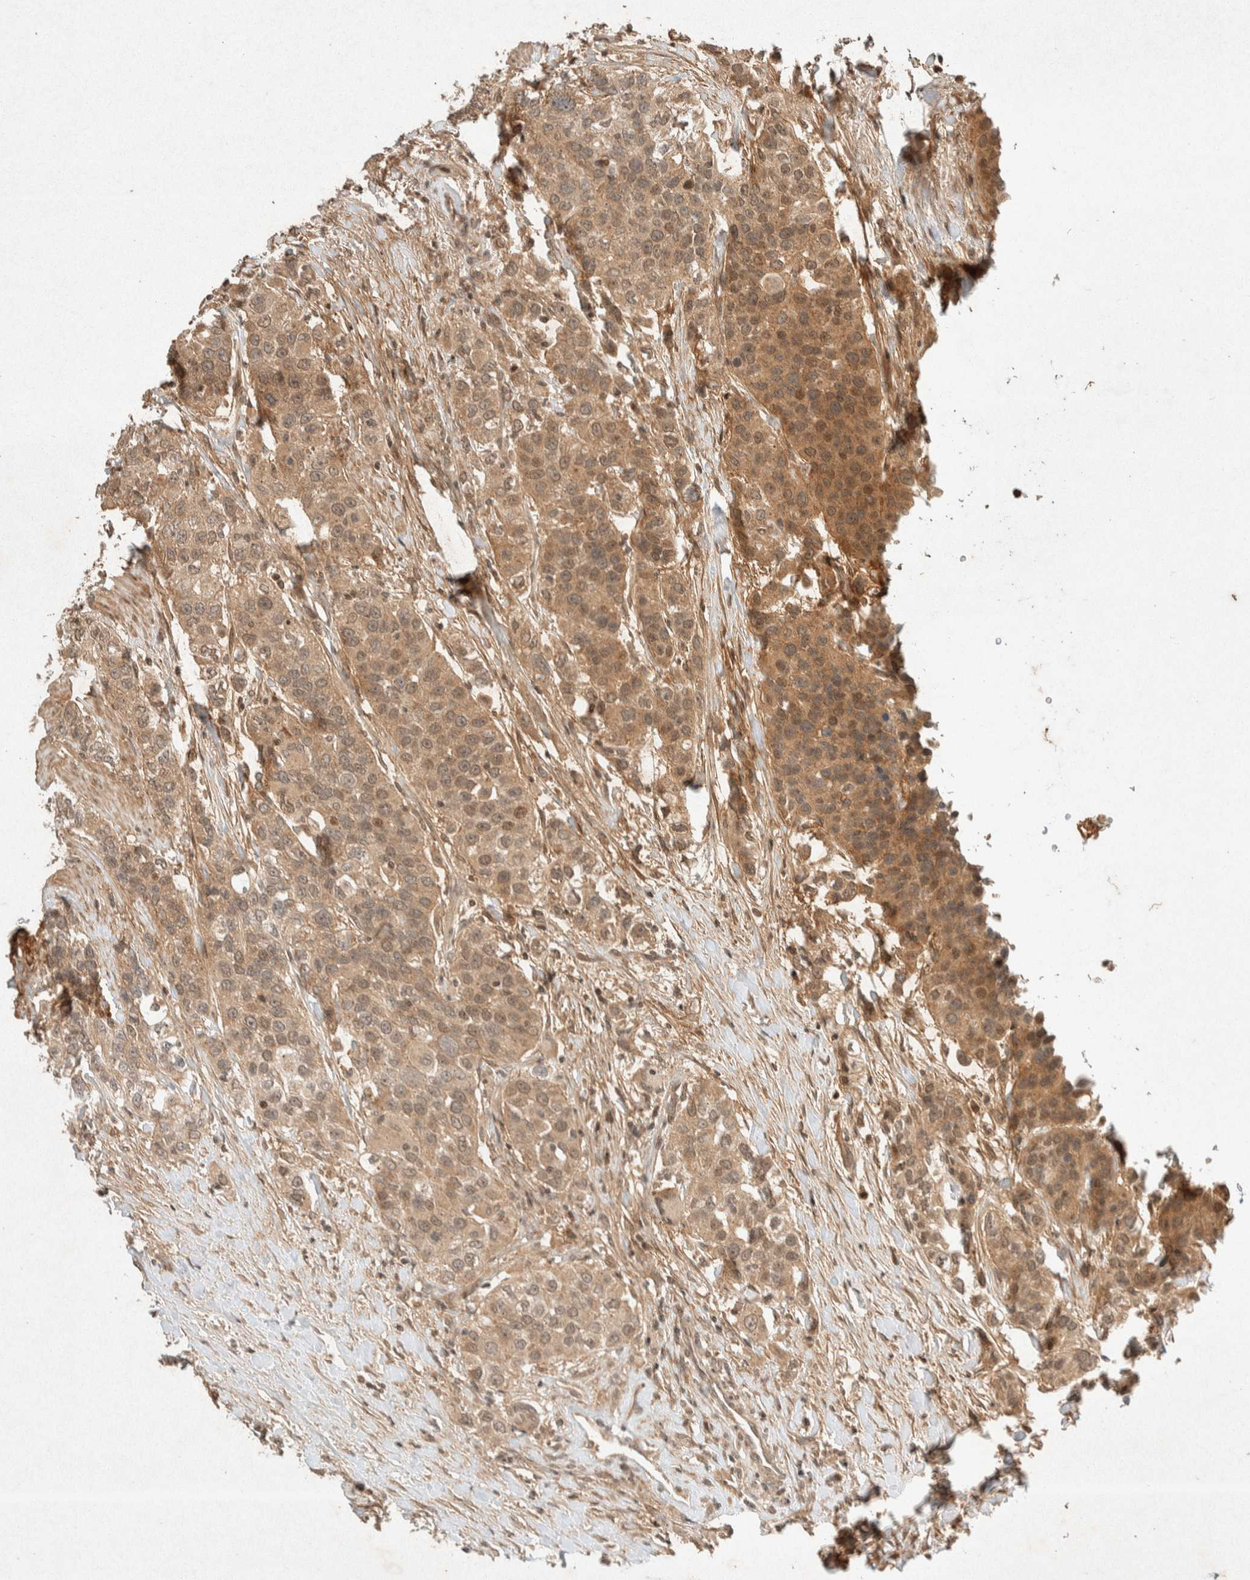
{"staining": {"intensity": "weak", "quantity": ">75%", "location": "cytoplasmic/membranous,nuclear"}, "tissue": "urothelial cancer", "cell_type": "Tumor cells", "image_type": "cancer", "snomed": [{"axis": "morphology", "description": "Urothelial carcinoma, High grade"}, {"axis": "topography", "description": "Urinary bladder"}], "caption": "This is an image of immunohistochemistry staining of high-grade urothelial carcinoma, which shows weak expression in the cytoplasmic/membranous and nuclear of tumor cells.", "gene": "THRA", "patient": {"sex": "female", "age": 80}}